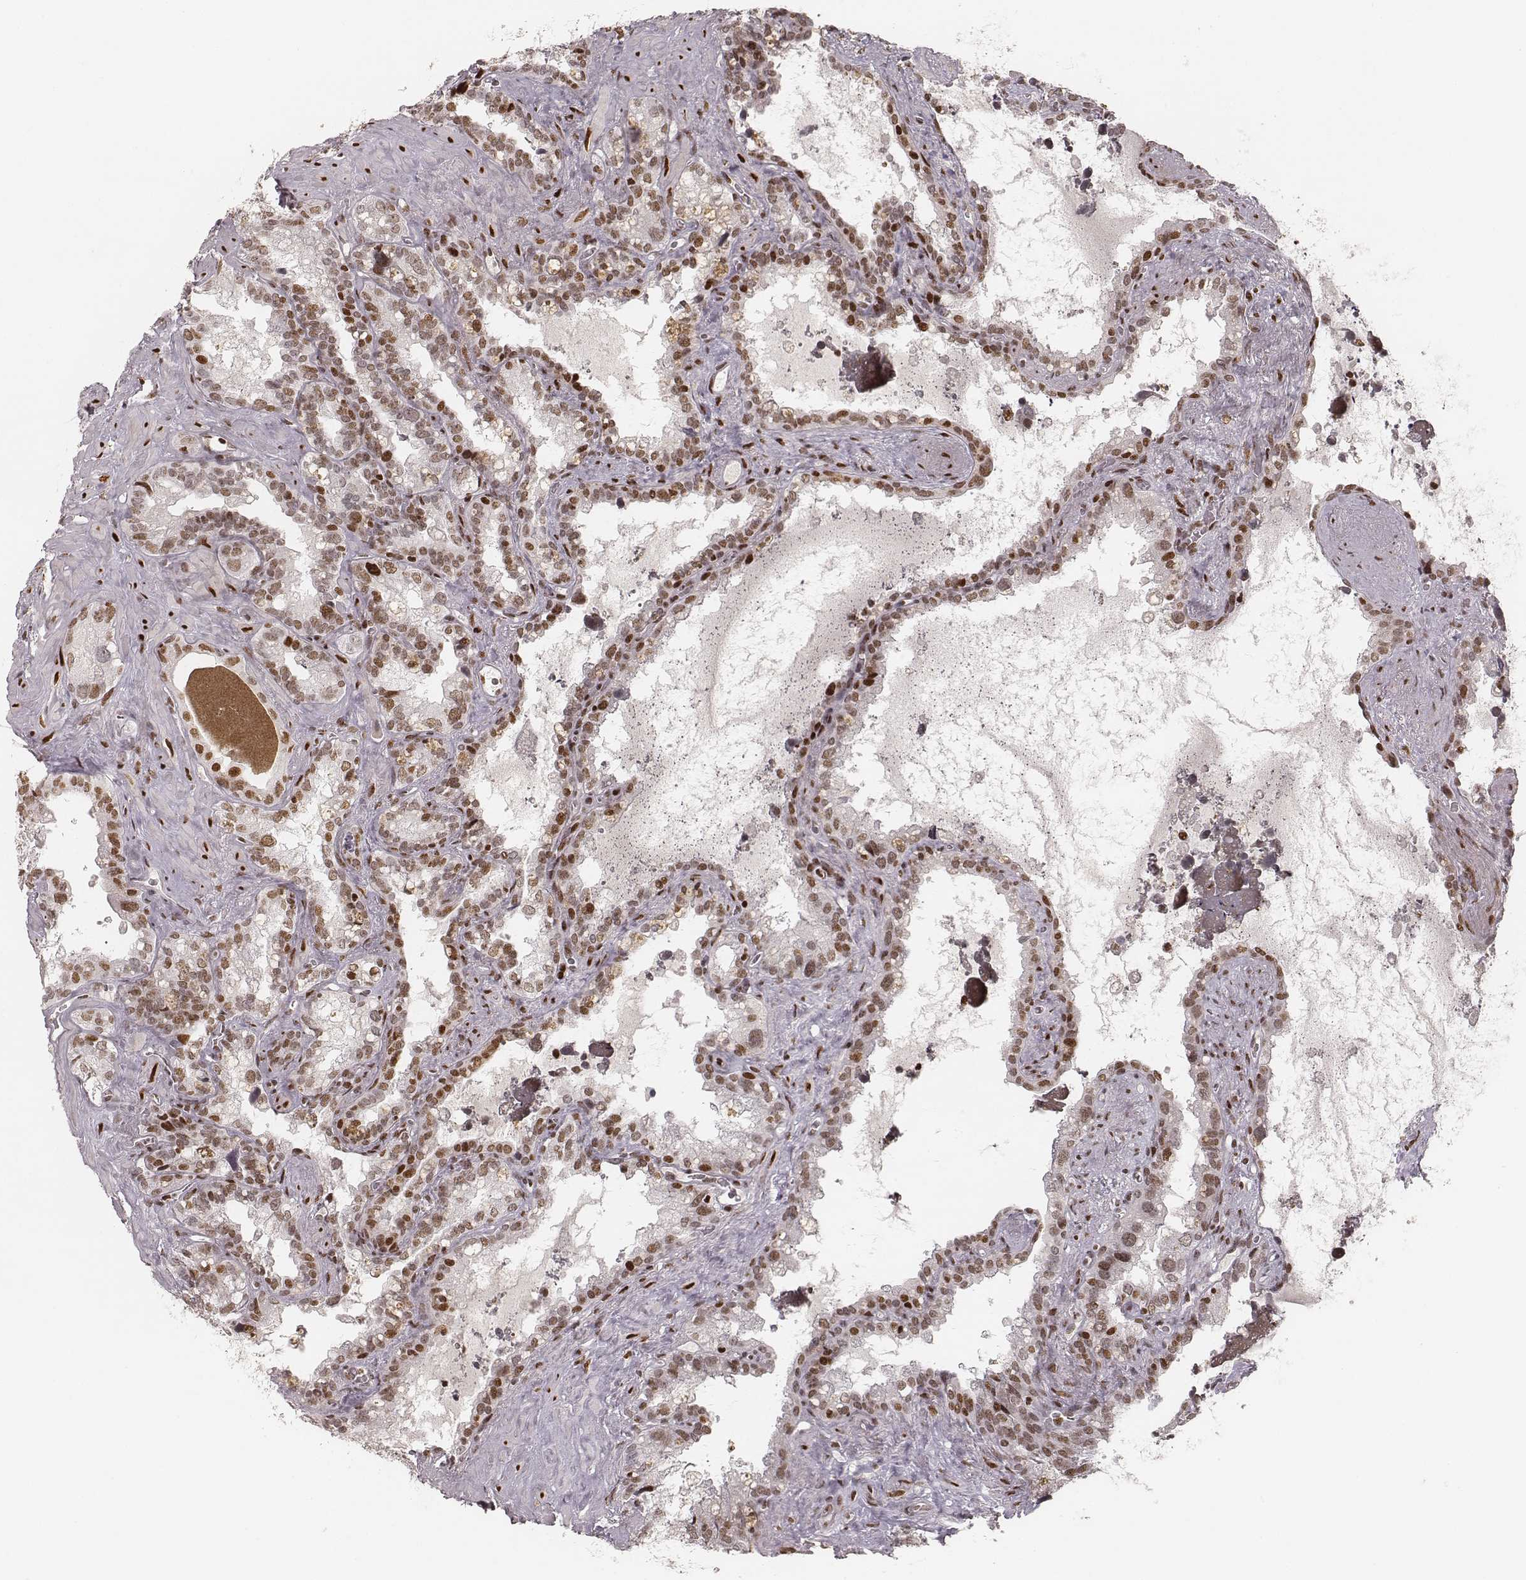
{"staining": {"intensity": "moderate", "quantity": ">75%", "location": "nuclear"}, "tissue": "seminal vesicle", "cell_type": "Glandular cells", "image_type": "normal", "snomed": [{"axis": "morphology", "description": "Normal tissue, NOS"}, {"axis": "topography", "description": "Seminal veicle"}], "caption": "A high-resolution image shows IHC staining of normal seminal vesicle, which exhibits moderate nuclear positivity in about >75% of glandular cells. (IHC, brightfield microscopy, high magnification).", "gene": "HNRNPC", "patient": {"sex": "male", "age": 71}}